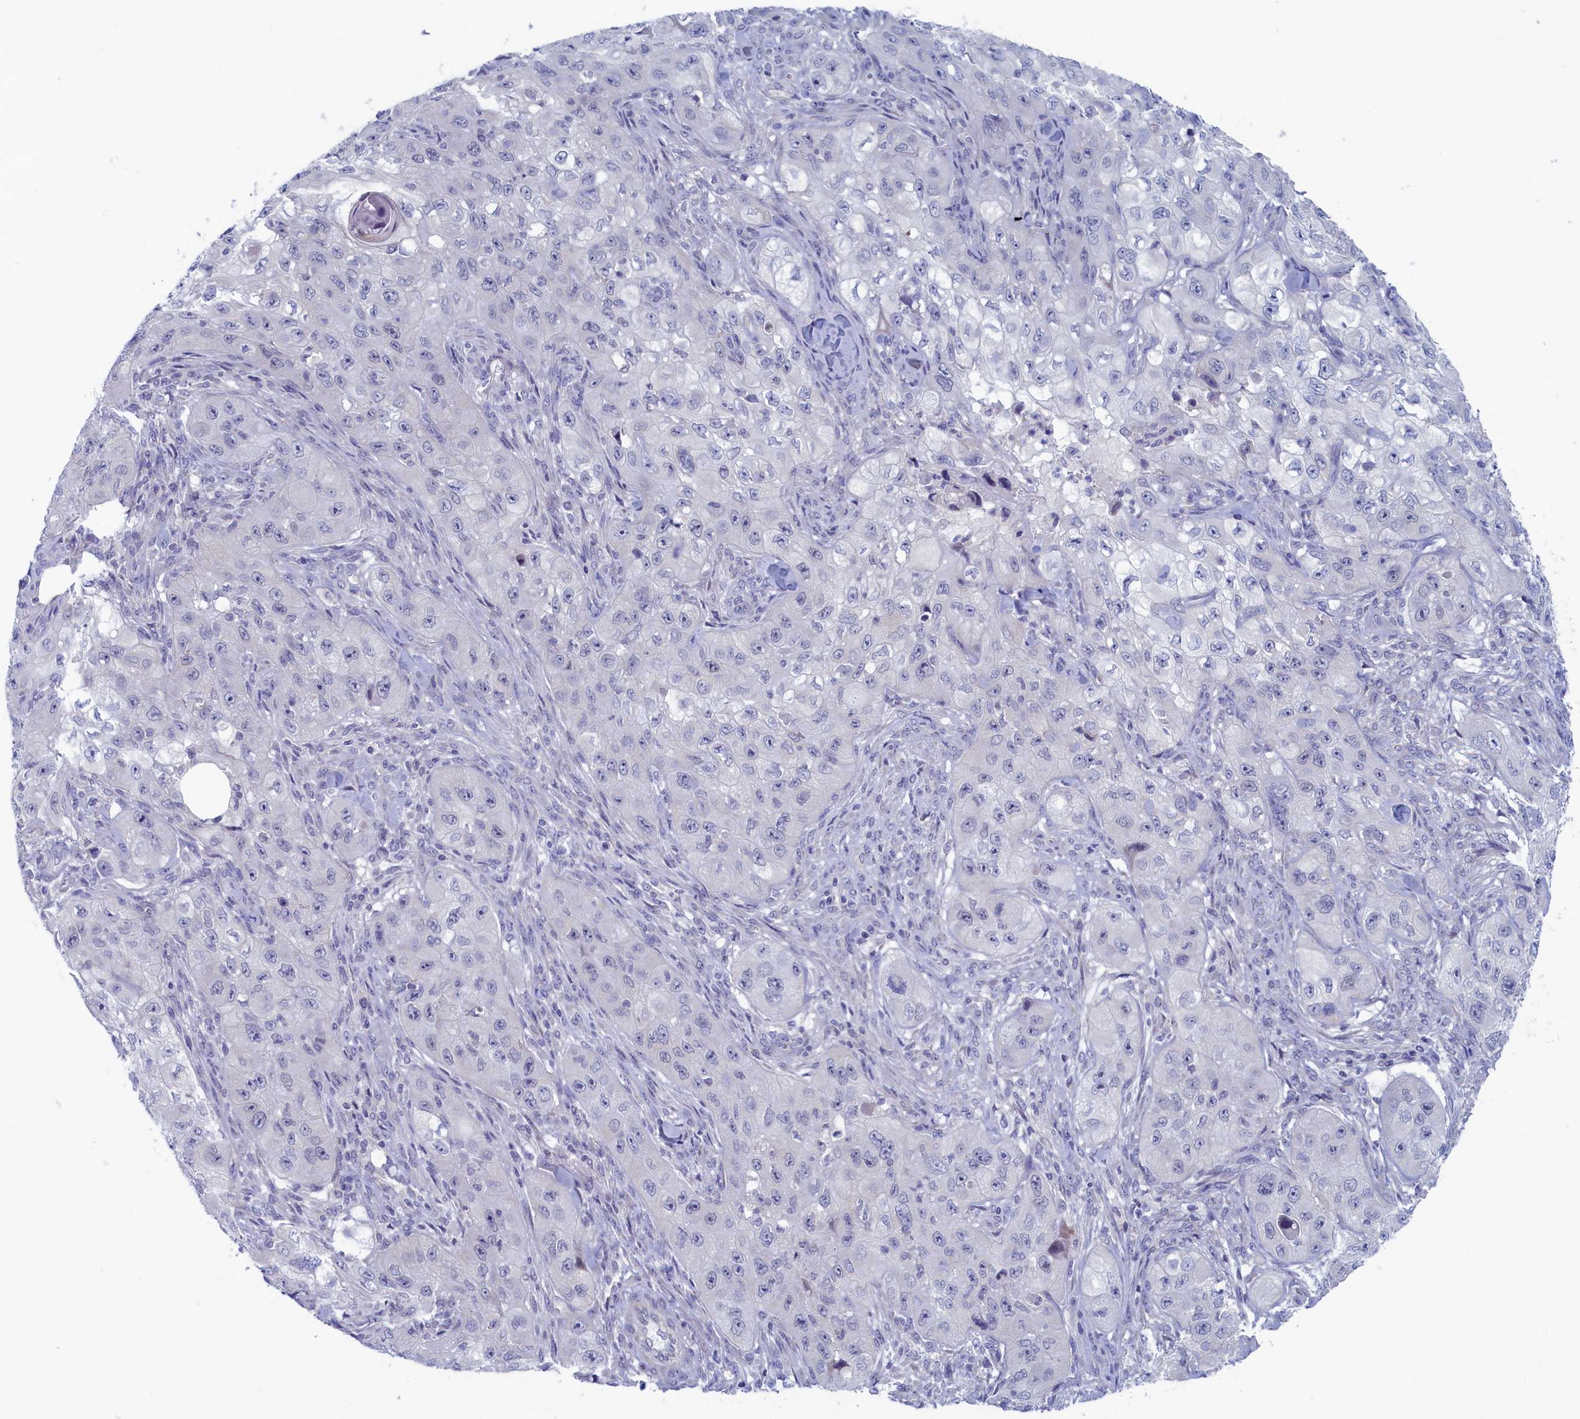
{"staining": {"intensity": "negative", "quantity": "none", "location": "none"}, "tissue": "skin cancer", "cell_type": "Tumor cells", "image_type": "cancer", "snomed": [{"axis": "morphology", "description": "Squamous cell carcinoma, NOS"}, {"axis": "topography", "description": "Skin"}, {"axis": "topography", "description": "Subcutis"}], "caption": "An IHC image of skin squamous cell carcinoma is shown. There is no staining in tumor cells of skin squamous cell carcinoma.", "gene": "WDR76", "patient": {"sex": "male", "age": 73}}